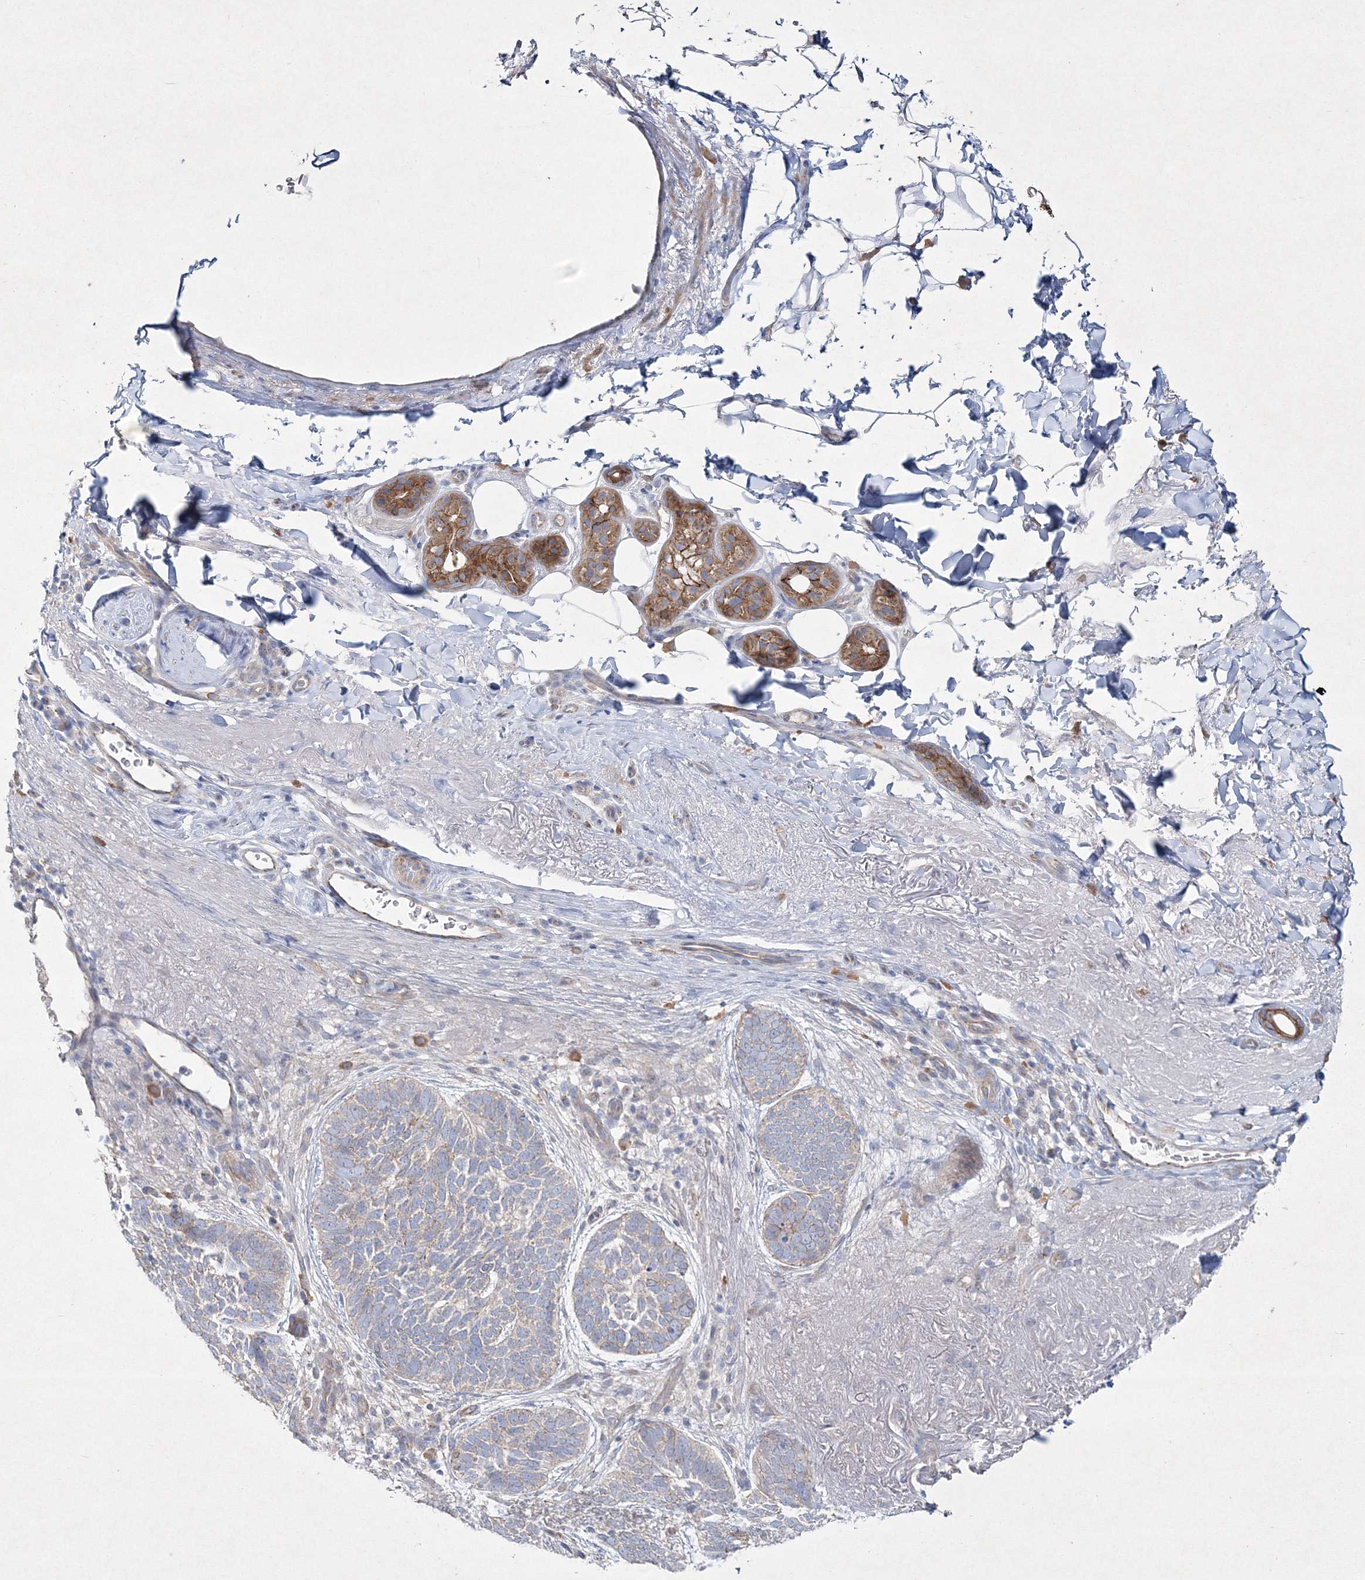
{"staining": {"intensity": "weak", "quantity": "<25%", "location": "cytoplasmic/membranous"}, "tissue": "skin cancer", "cell_type": "Tumor cells", "image_type": "cancer", "snomed": [{"axis": "morphology", "description": "Basal cell carcinoma"}, {"axis": "topography", "description": "Skin"}], "caption": "The micrograph exhibits no staining of tumor cells in skin cancer (basal cell carcinoma).", "gene": "NAA40", "patient": {"sex": "female", "age": 85}}